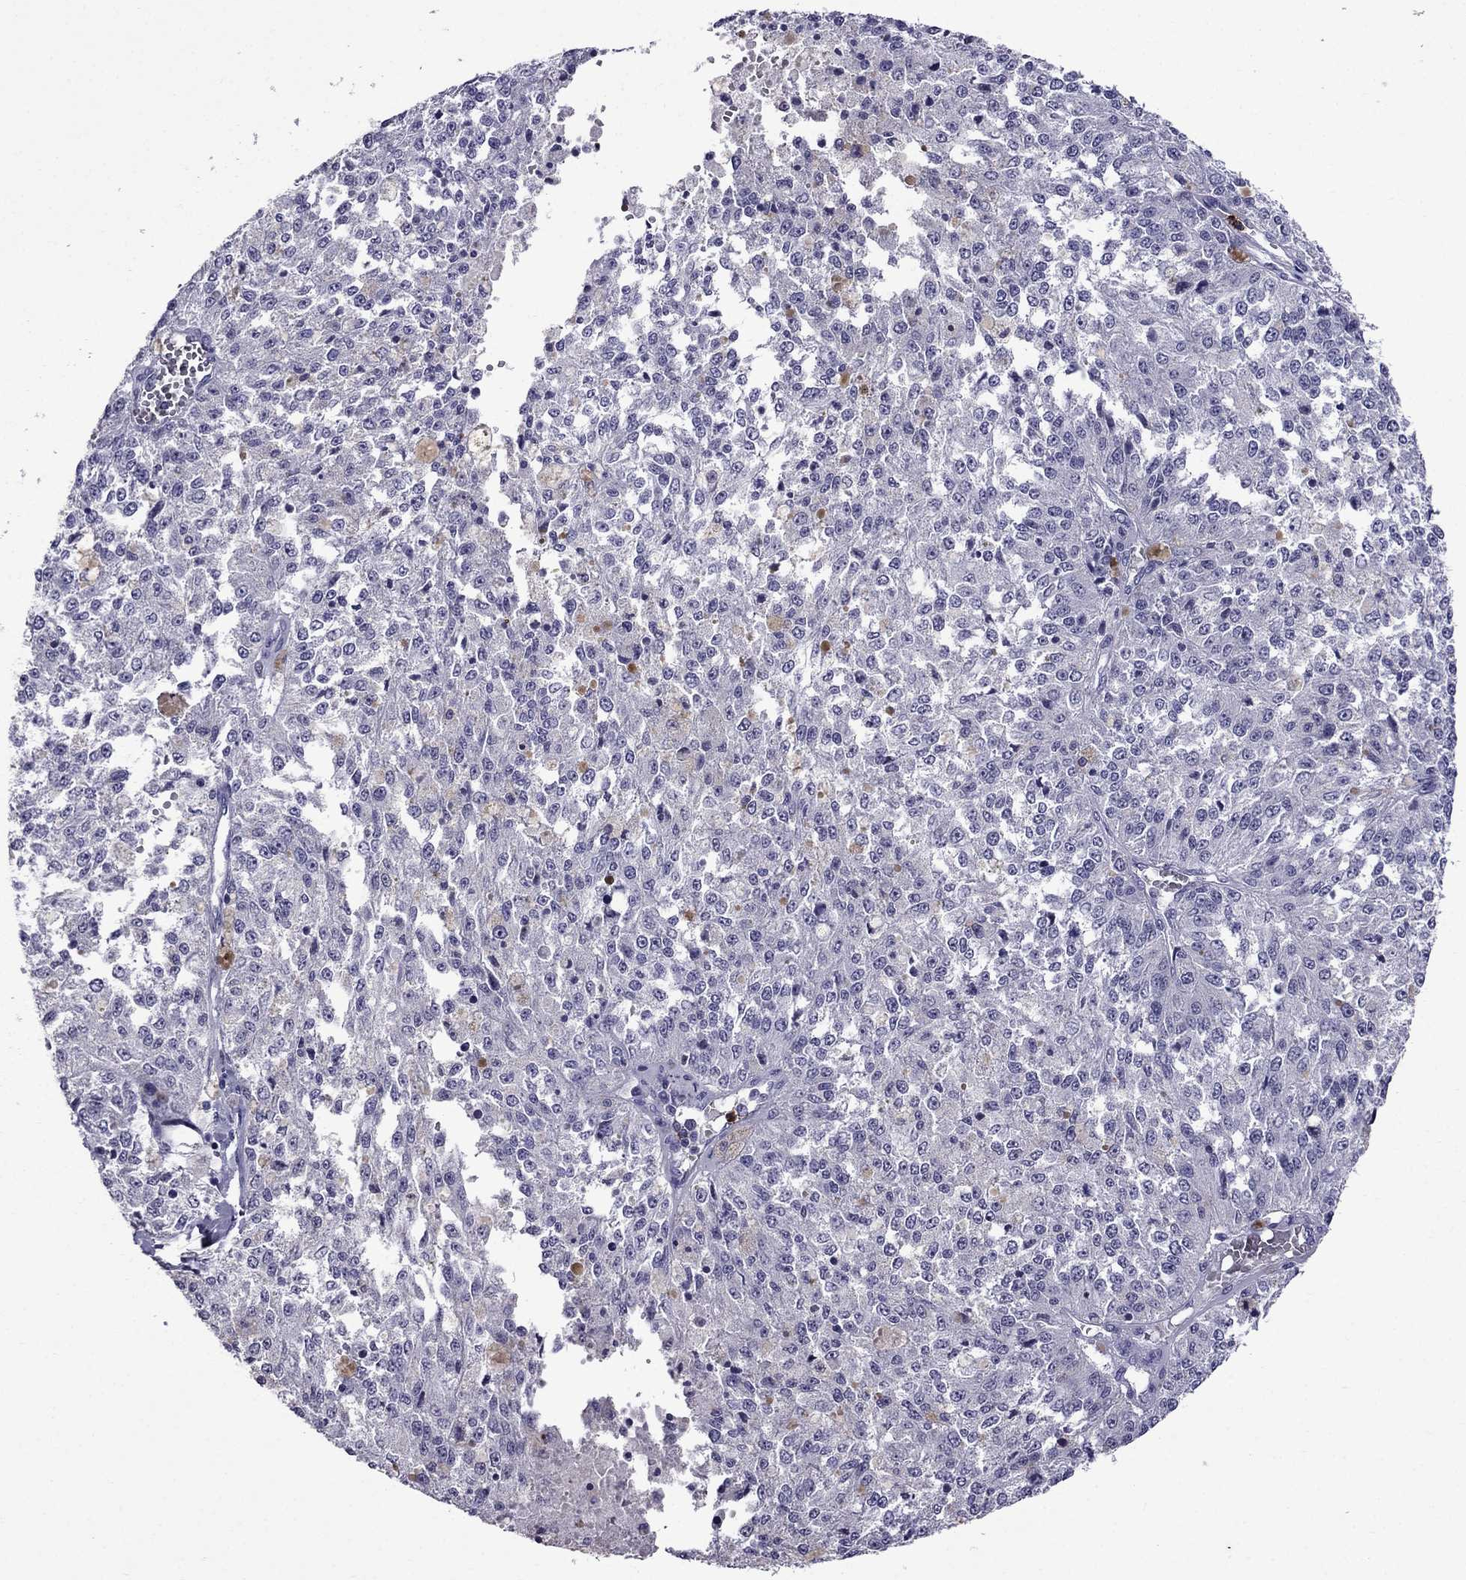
{"staining": {"intensity": "negative", "quantity": "none", "location": "none"}, "tissue": "melanoma", "cell_type": "Tumor cells", "image_type": "cancer", "snomed": [{"axis": "morphology", "description": "Malignant melanoma, Metastatic site"}, {"axis": "topography", "description": "Lymph node"}], "caption": "Tumor cells show no significant expression in malignant melanoma (metastatic site).", "gene": "OLFM4", "patient": {"sex": "female", "age": 64}}